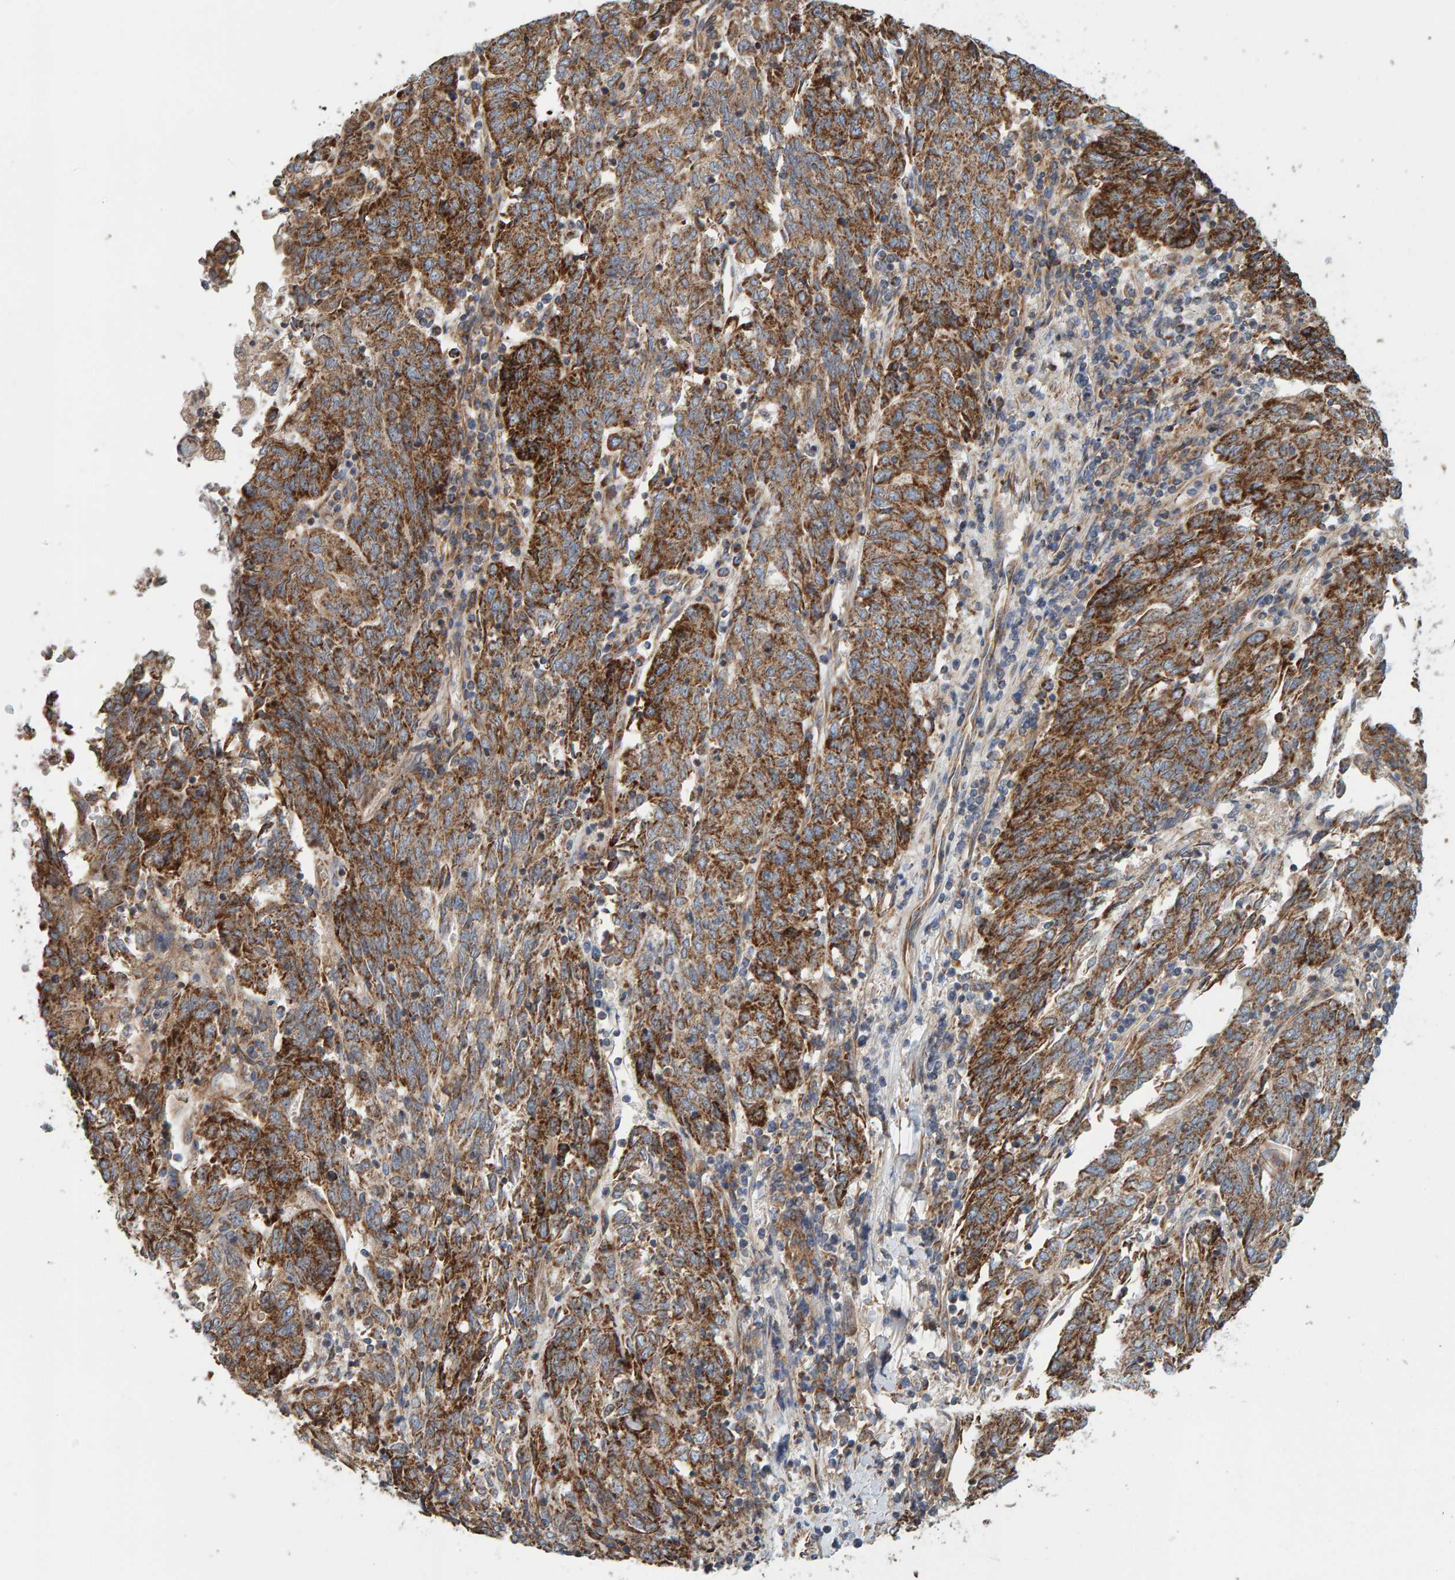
{"staining": {"intensity": "strong", "quantity": ">75%", "location": "cytoplasmic/membranous"}, "tissue": "endometrial cancer", "cell_type": "Tumor cells", "image_type": "cancer", "snomed": [{"axis": "morphology", "description": "Adenocarcinoma, NOS"}, {"axis": "topography", "description": "Endometrium"}], "caption": "Immunohistochemistry of human endometrial cancer (adenocarcinoma) displays high levels of strong cytoplasmic/membranous expression in about >75% of tumor cells. The staining is performed using DAB (3,3'-diaminobenzidine) brown chromogen to label protein expression. The nuclei are counter-stained blue using hematoxylin.", "gene": "MRPL45", "patient": {"sex": "female", "age": 80}}